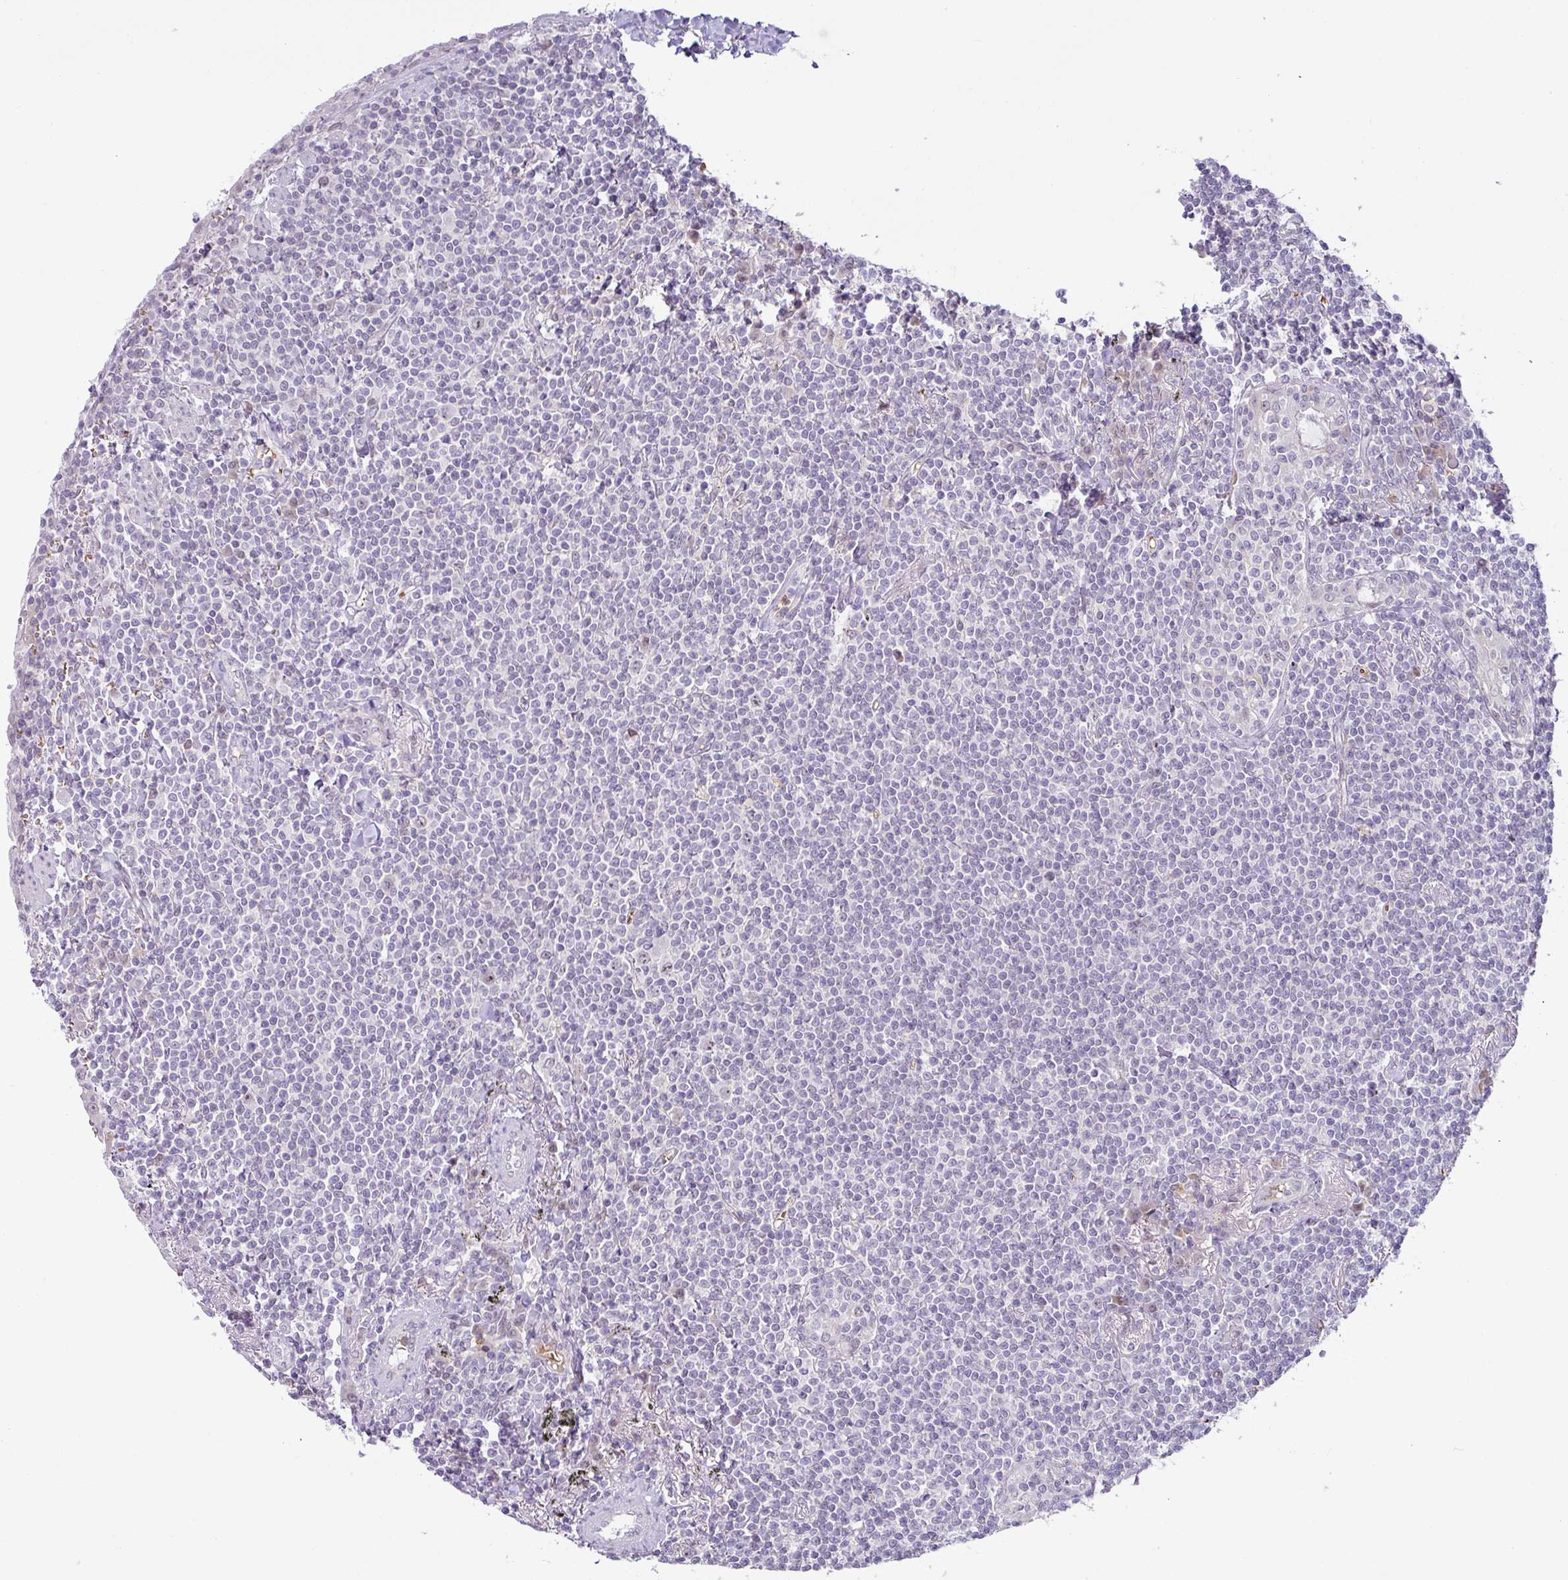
{"staining": {"intensity": "negative", "quantity": "none", "location": "none"}, "tissue": "lymphoma", "cell_type": "Tumor cells", "image_type": "cancer", "snomed": [{"axis": "morphology", "description": "Malignant lymphoma, non-Hodgkin's type, Low grade"}, {"axis": "topography", "description": "Lung"}], "caption": "A photomicrograph of human malignant lymphoma, non-Hodgkin's type (low-grade) is negative for staining in tumor cells. The staining was performed using DAB (3,3'-diaminobenzidine) to visualize the protein expression in brown, while the nuclei were stained in blue with hematoxylin (Magnification: 20x).", "gene": "PARP2", "patient": {"sex": "female", "age": 71}}